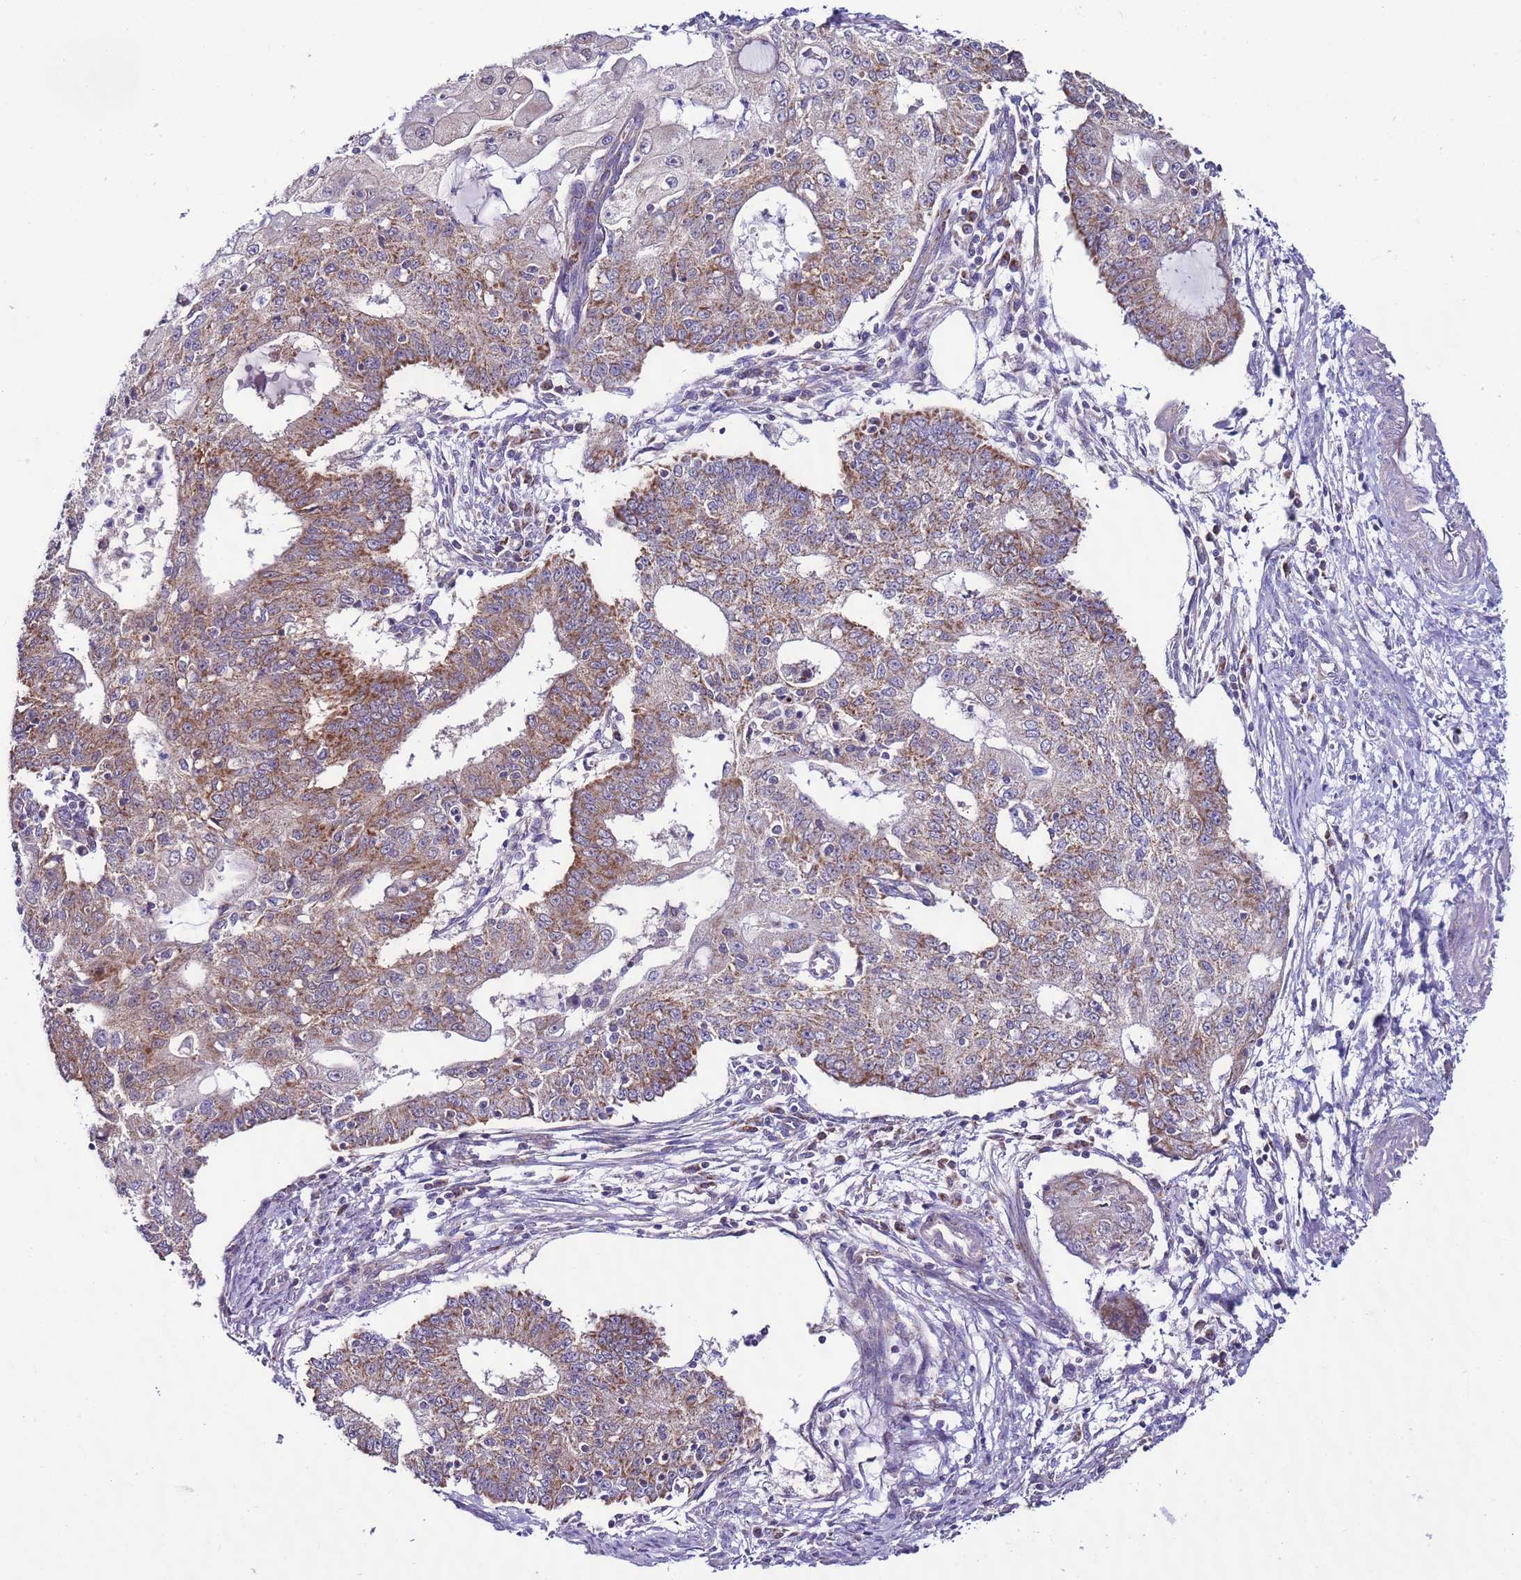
{"staining": {"intensity": "moderate", "quantity": "25%-75%", "location": "cytoplasmic/membranous"}, "tissue": "endometrial cancer", "cell_type": "Tumor cells", "image_type": "cancer", "snomed": [{"axis": "morphology", "description": "Adenocarcinoma, NOS"}, {"axis": "topography", "description": "Endometrium"}], "caption": "Endometrial cancer (adenocarcinoma) tissue exhibits moderate cytoplasmic/membranous expression in approximately 25%-75% of tumor cells", "gene": "UEVLD", "patient": {"sex": "female", "age": 56}}